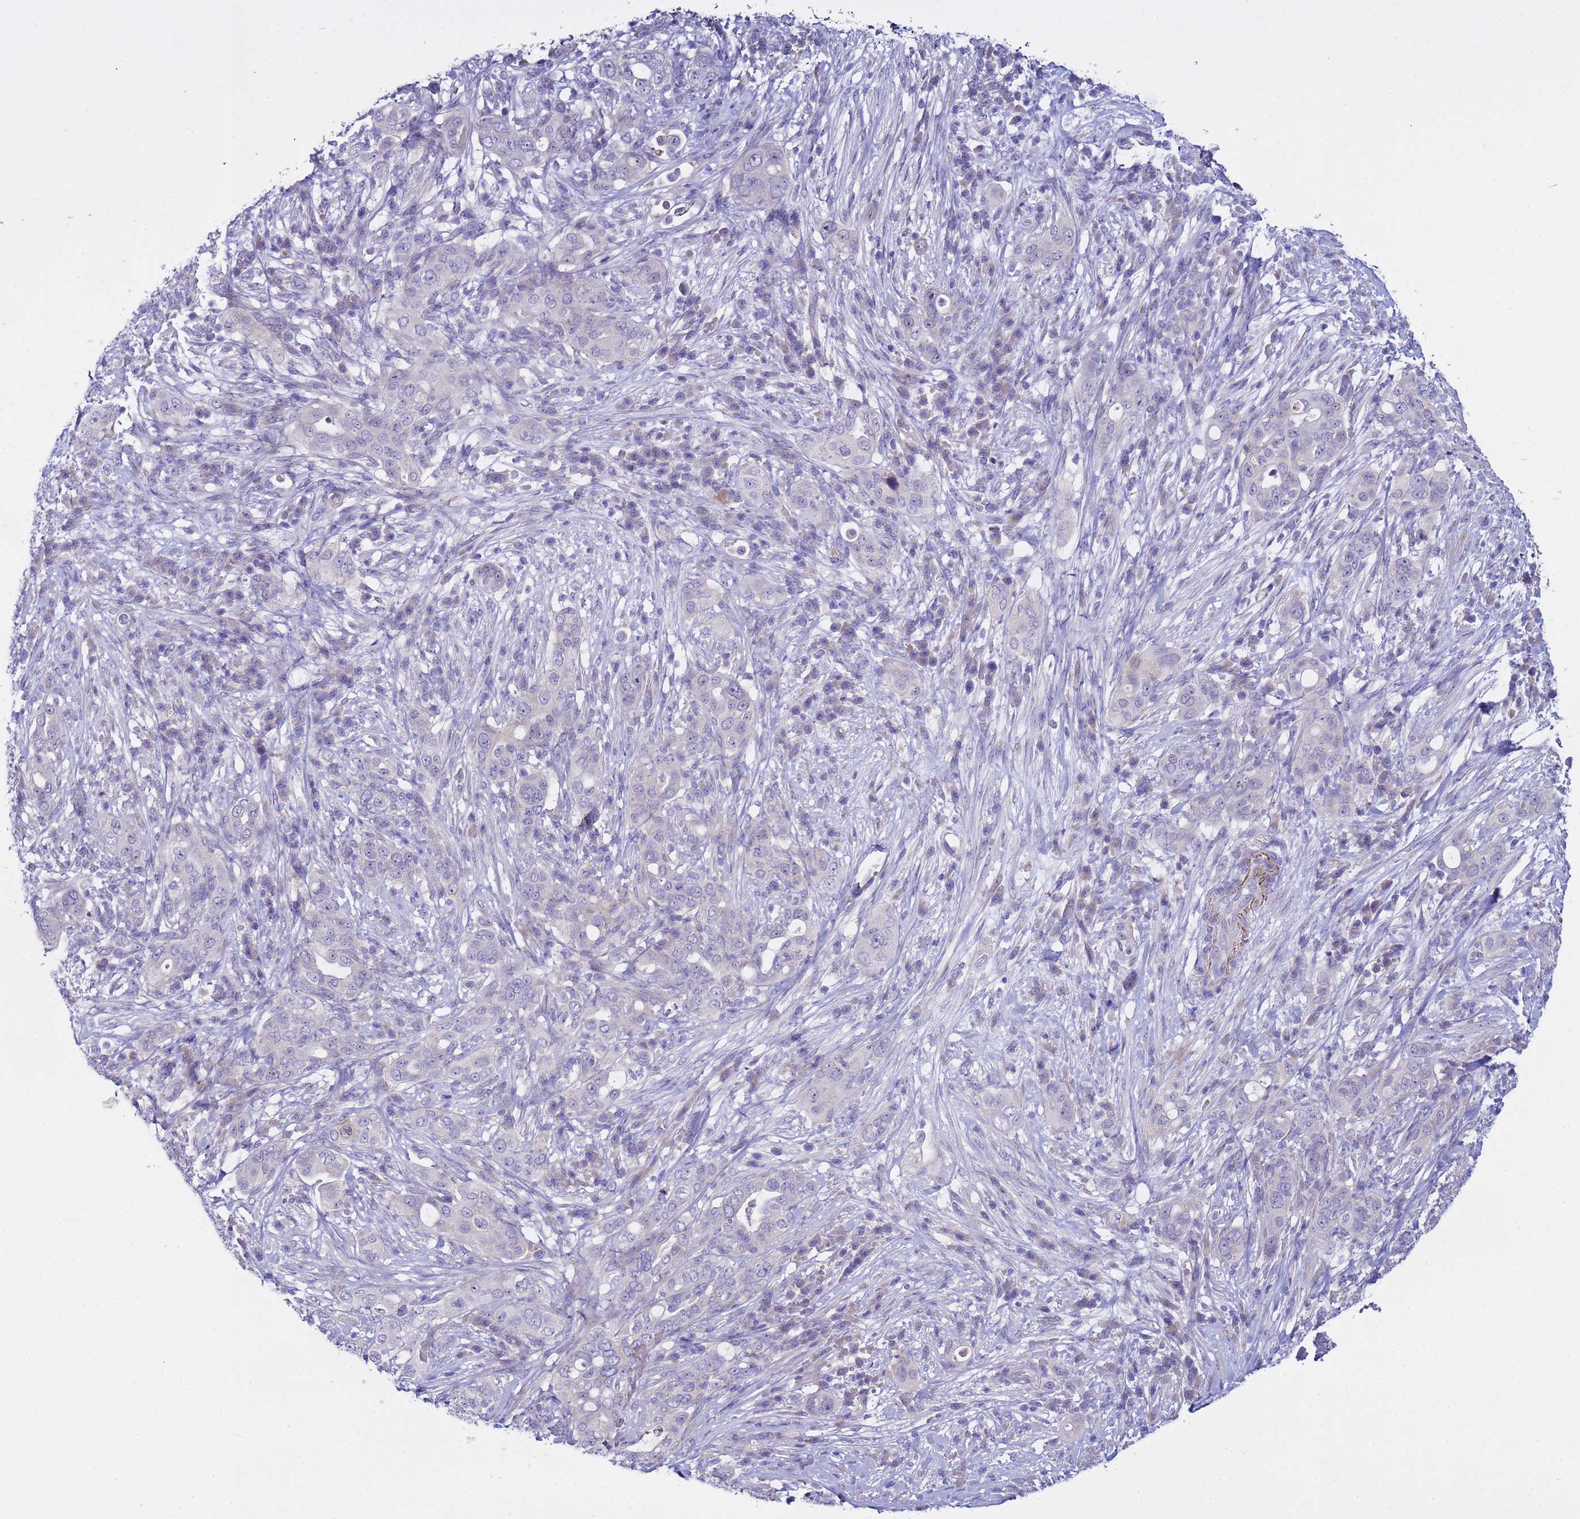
{"staining": {"intensity": "negative", "quantity": "none", "location": "none"}, "tissue": "pancreatic cancer", "cell_type": "Tumor cells", "image_type": "cancer", "snomed": [{"axis": "morphology", "description": "Normal tissue, NOS"}, {"axis": "morphology", "description": "Adenocarcinoma, NOS"}, {"axis": "topography", "description": "Lymph node"}, {"axis": "topography", "description": "Pancreas"}], "caption": "Micrograph shows no significant protein positivity in tumor cells of adenocarcinoma (pancreatic).", "gene": "IGSF11", "patient": {"sex": "female", "age": 67}}